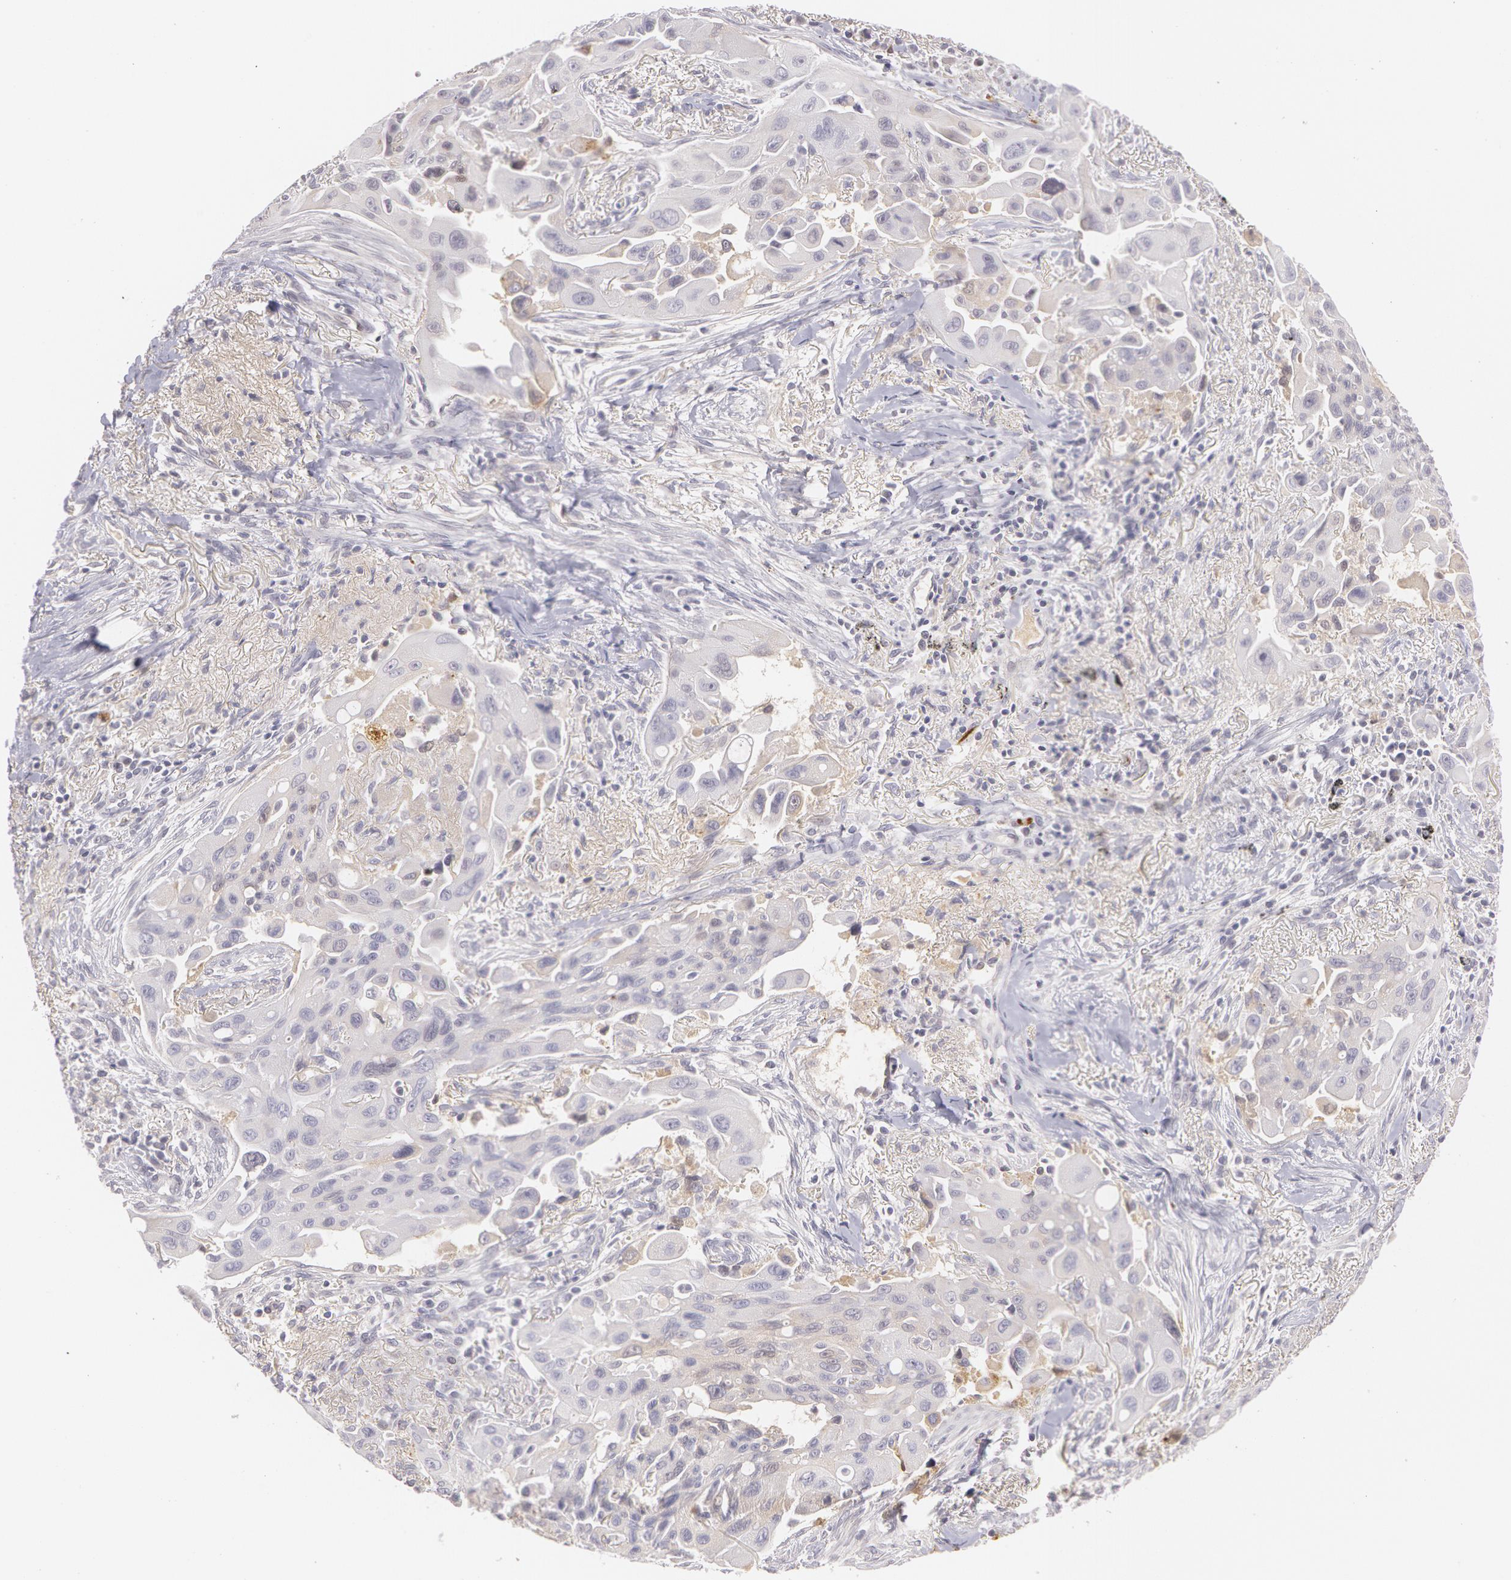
{"staining": {"intensity": "negative", "quantity": "none", "location": "none"}, "tissue": "lung cancer", "cell_type": "Tumor cells", "image_type": "cancer", "snomed": [{"axis": "morphology", "description": "Adenocarcinoma, NOS"}, {"axis": "topography", "description": "Lung"}], "caption": "Tumor cells are negative for brown protein staining in lung adenocarcinoma. (Immunohistochemistry, brightfield microscopy, high magnification).", "gene": "LBP", "patient": {"sex": "male", "age": 68}}